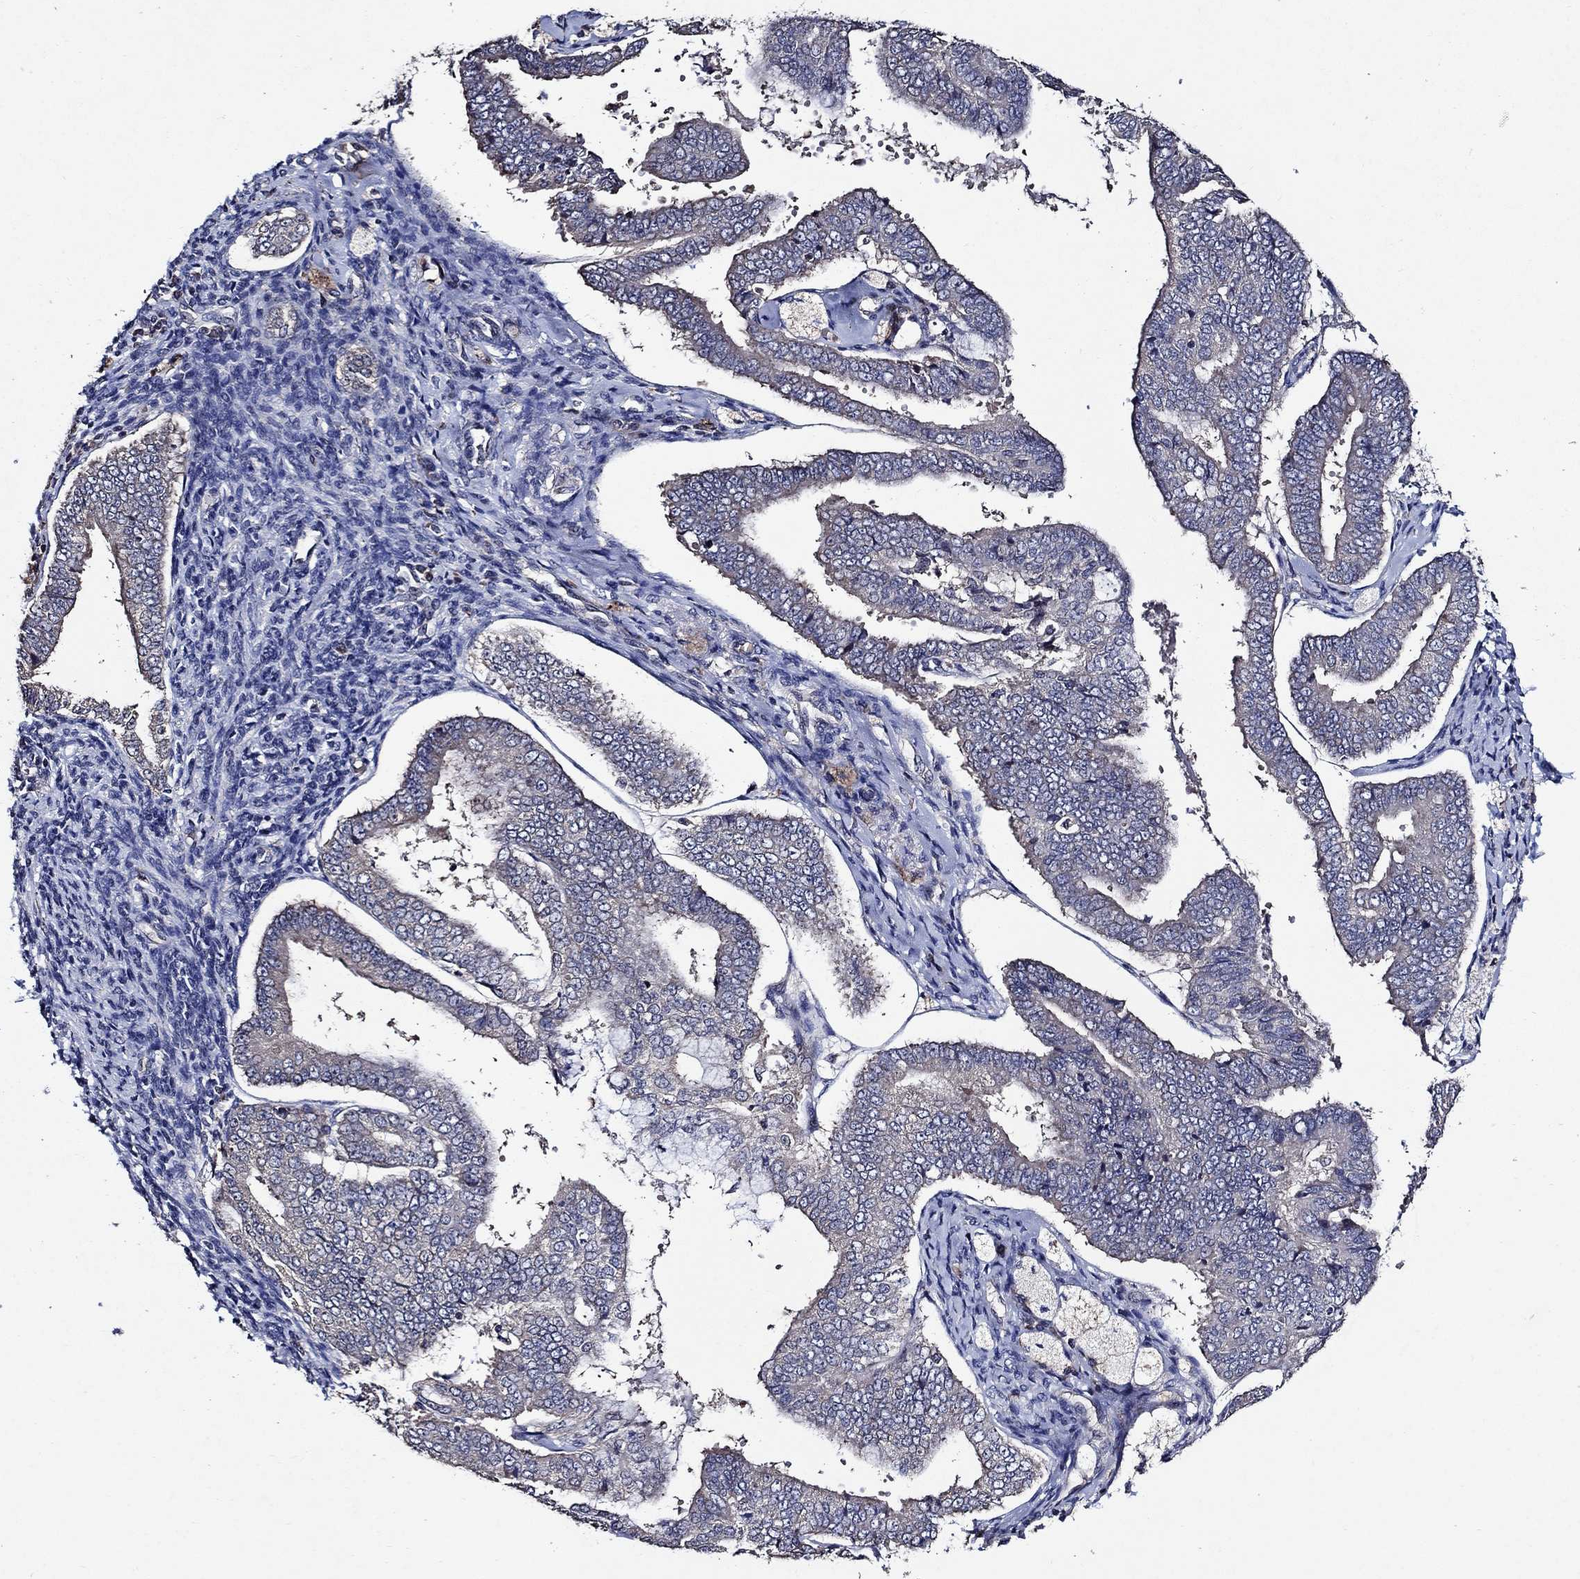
{"staining": {"intensity": "negative", "quantity": "none", "location": "none"}, "tissue": "endometrial cancer", "cell_type": "Tumor cells", "image_type": "cancer", "snomed": [{"axis": "morphology", "description": "Adenocarcinoma, NOS"}, {"axis": "topography", "description": "Endometrium"}], "caption": "Immunohistochemistry photomicrograph of neoplastic tissue: endometrial cancer stained with DAB (3,3'-diaminobenzidine) reveals no significant protein staining in tumor cells.", "gene": "HAP1", "patient": {"sex": "female", "age": 63}}